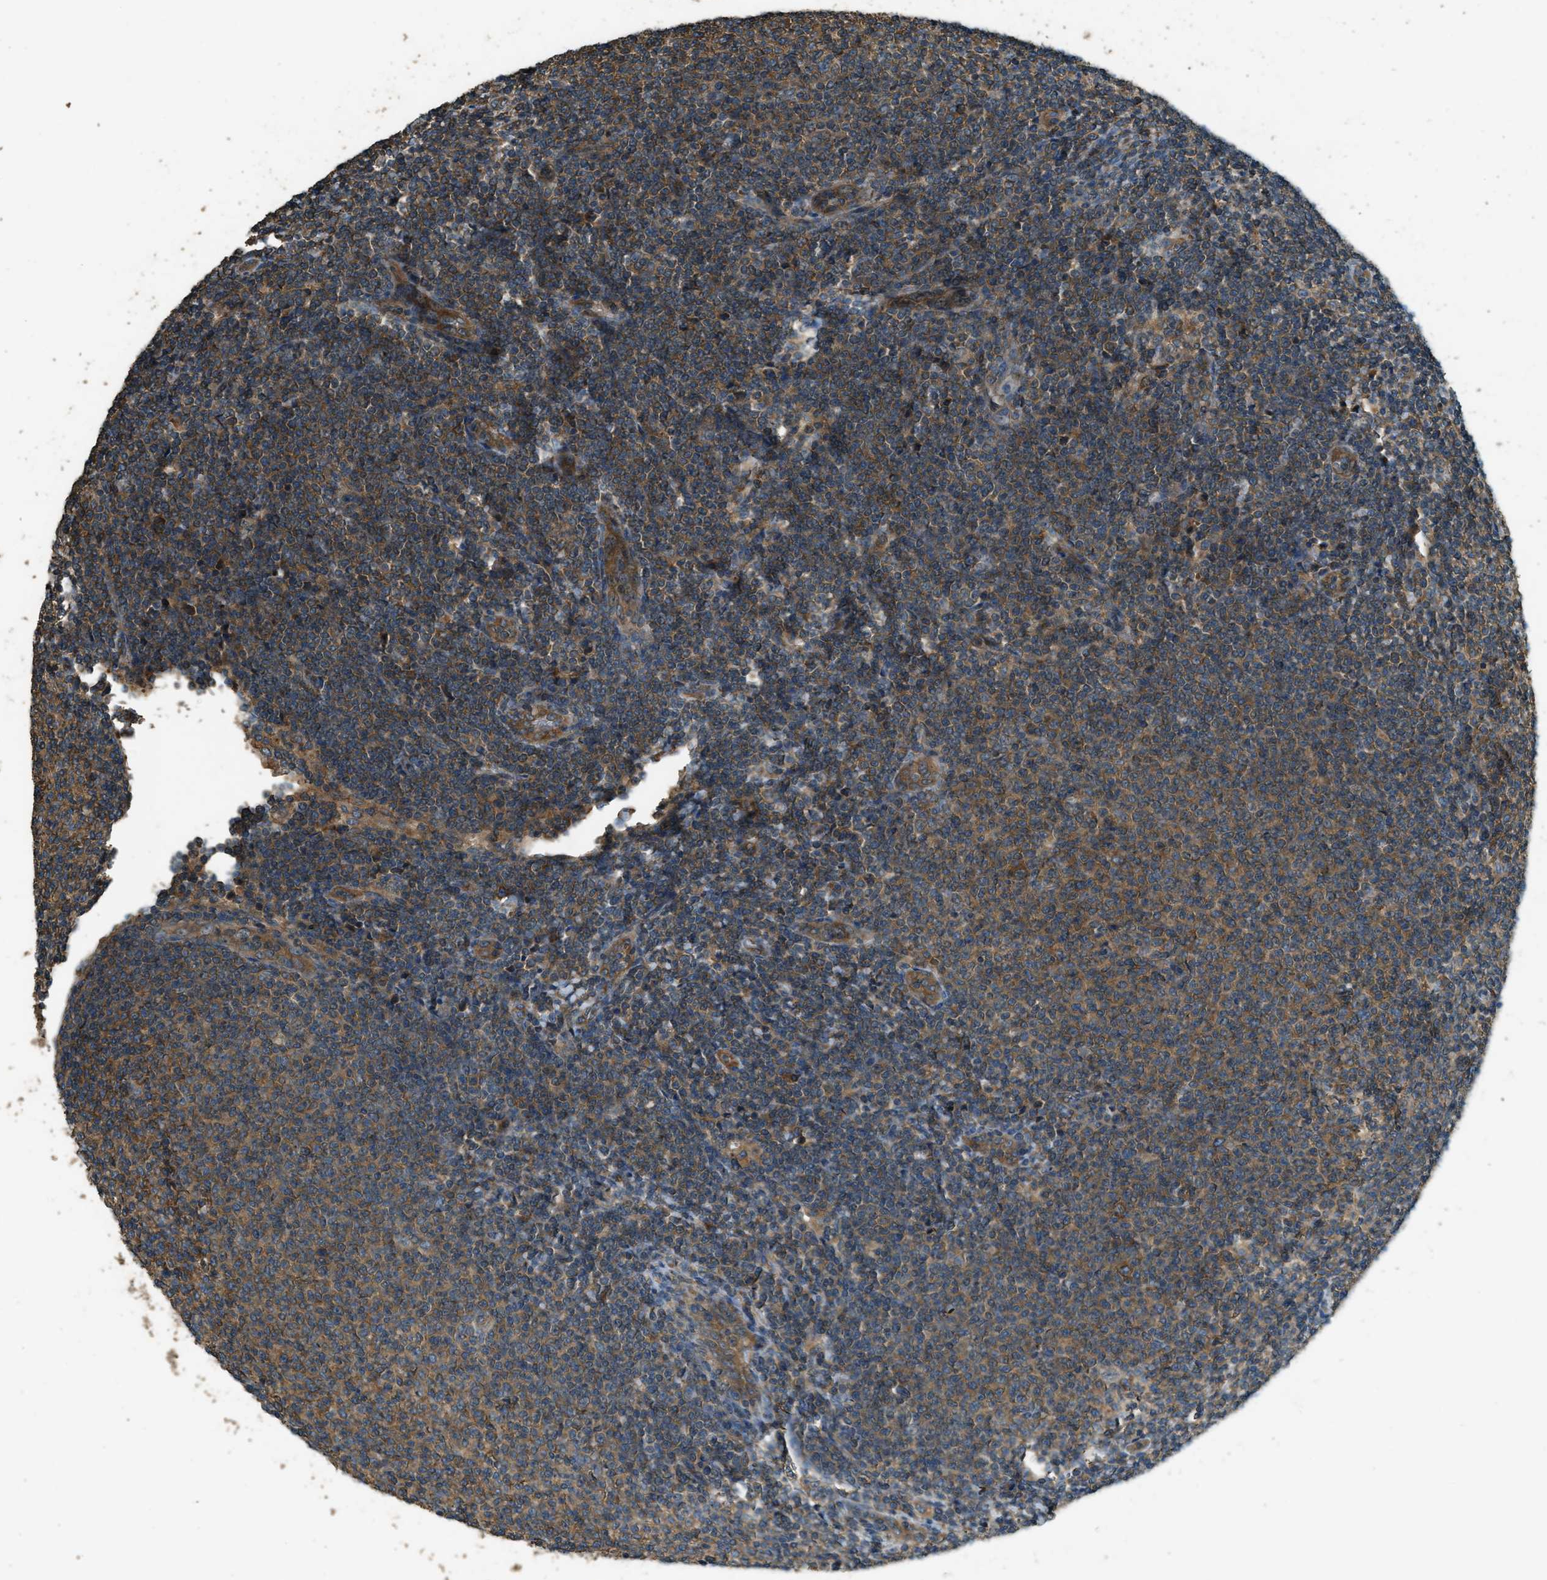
{"staining": {"intensity": "moderate", "quantity": ">75%", "location": "cytoplasmic/membranous"}, "tissue": "lymphoma", "cell_type": "Tumor cells", "image_type": "cancer", "snomed": [{"axis": "morphology", "description": "Malignant lymphoma, non-Hodgkin's type, Low grade"}, {"axis": "topography", "description": "Lymph node"}], "caption": "Low-grade malignant lymphoma, non-Hodgkin's type stained with IHC demonstrates moderate cytoplasmic/membranous positivity in about >75% of tumor cells. Using DAB (brown) and hematoxylin (blue) stains, captured at high magnification using brightfield microscopy.", "gene": "MARS1", "patient": {"sex": "male", "age": 66}}